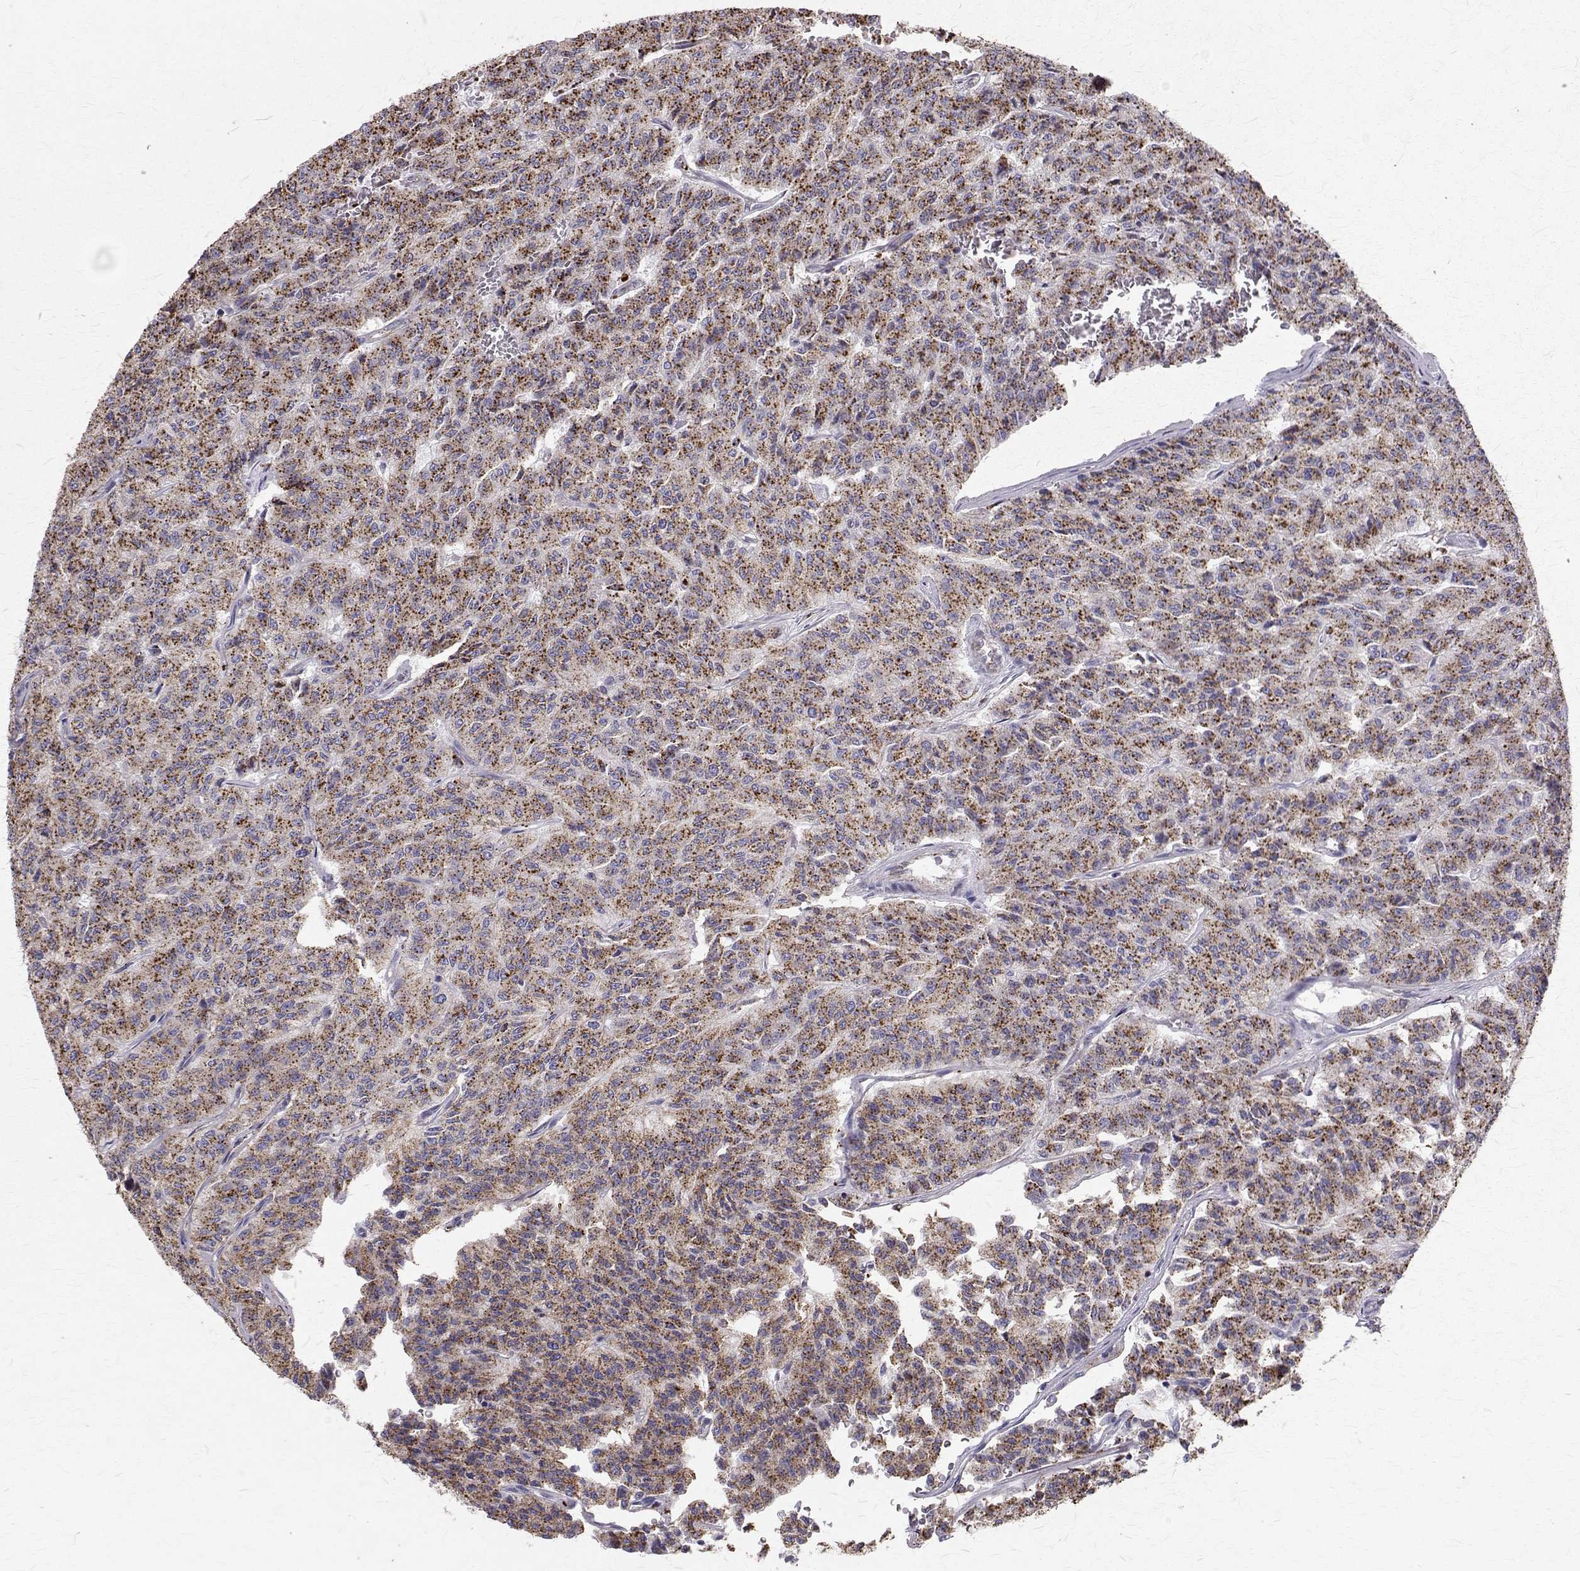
{"staining": {"intensity": "moderate", "quantity": "25%-75%", "location": "cytoplasmic/membranous"}, "tissue": "carcinoid", "cell_type": "Tumor cells", "image_type": "cancer", "snomed": [{"axis": "morphology", "description": "Carcinoid, malignant, NOS"}, {"axis": "topography", "description": "Lung"}], "caption": "This histopathology image demonstrates immunohistochemistry staining of malignant carcinoid, with medium moderate cytoplasmic/membranous positivity in approximately 25%-75% of tumor cells.", "gene": "TPP1", "patient": {"sex": "male", "age": 71}}